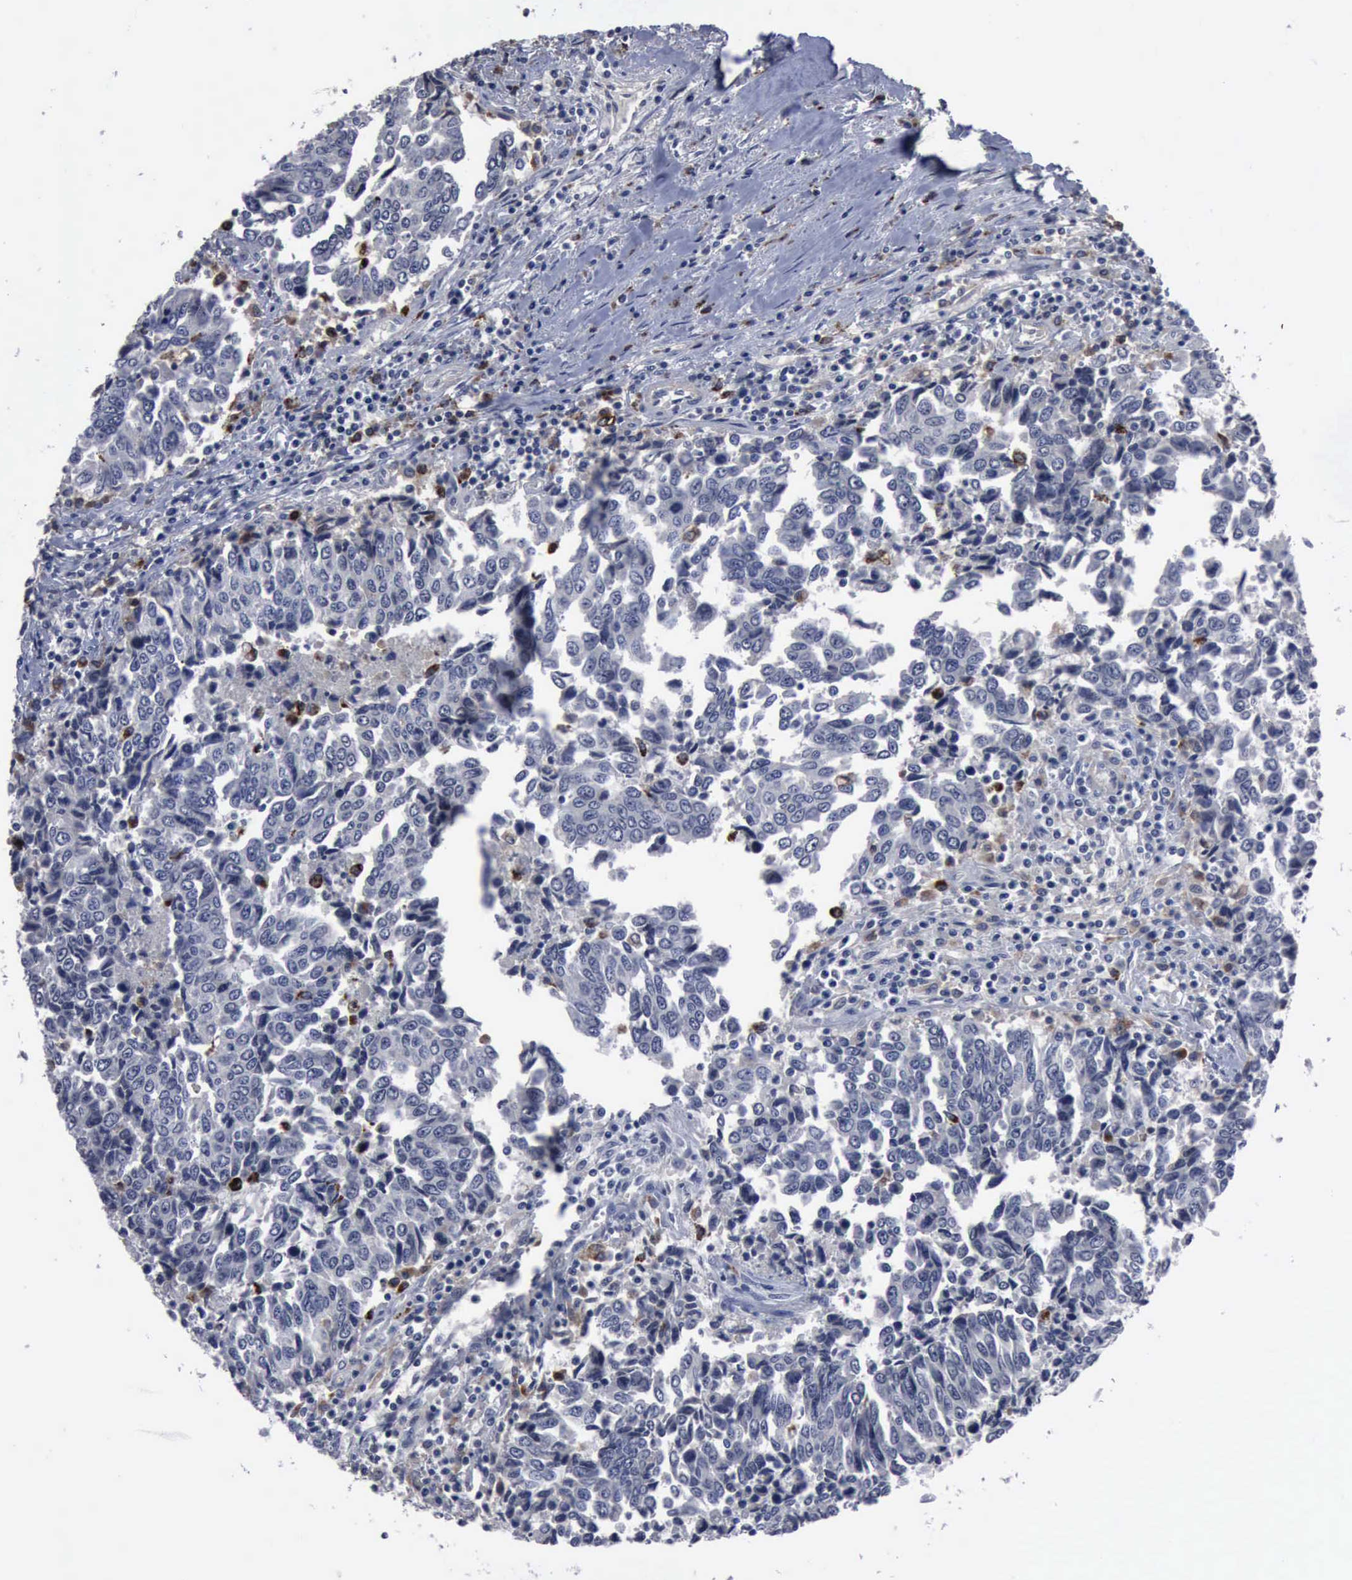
{"staining": {"intensity": "negative", "quantity": "none", "location": "none"}, "tissue": "urothelial cancer", "cell_type": "Tumor cells", "image_type": "cancer", "snomed": [{"axis": "morphology", "description": "Urothelial carcinoma, High grade"}, {"axis": "topography", "description": "Urinary bladder"}], "caption": "Image shows no protein expression in tumor cells of urothelial cancer tissue. (DAB immunohistochemistry visualized using brightfield microscopy, high magnification).", "gene": "MYO18B", "patient": {"sex": "male", "age": 86}}